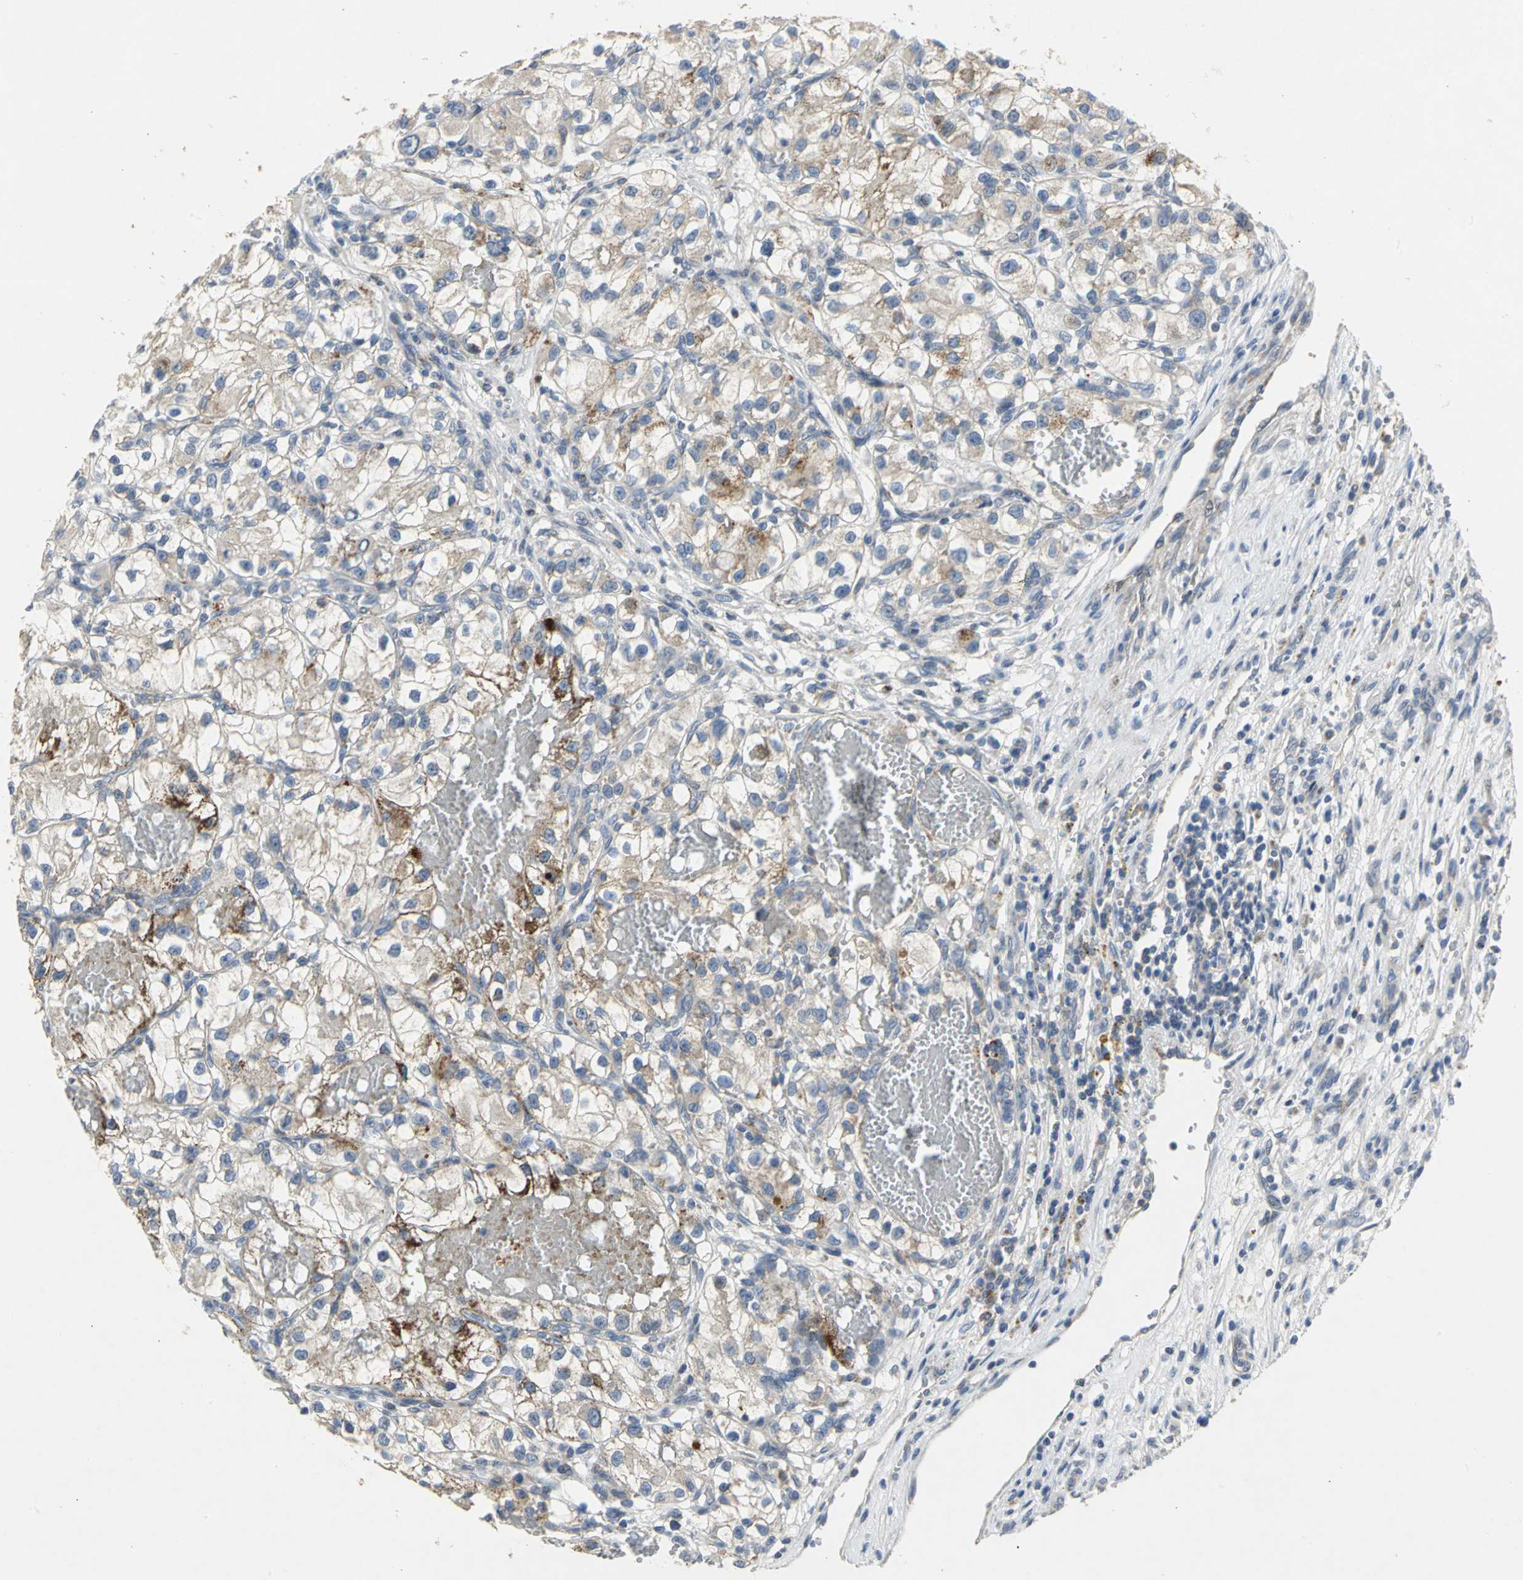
{"staining": {"intensity": "weak", "quantity": "<25%", "location": "cytoplasmic/membranous"}, "tissue": "renal cancer", "cell_type": "Tumor cells", "image_type": "cancer", "snomed": [{"axis": "morphology", "description": "Adenocarcinoma, NOS"}, {"axis": "topography", "description": "Kidney"}], "caption": "Immunohistochemistry photomicrograph of human adenocarcinoma (renal) stained for a protein (brown), which demonstrates no expression in tumor cells.", "gene": "SPPL2B", "patient": {"sex": "female", "age": 57}}